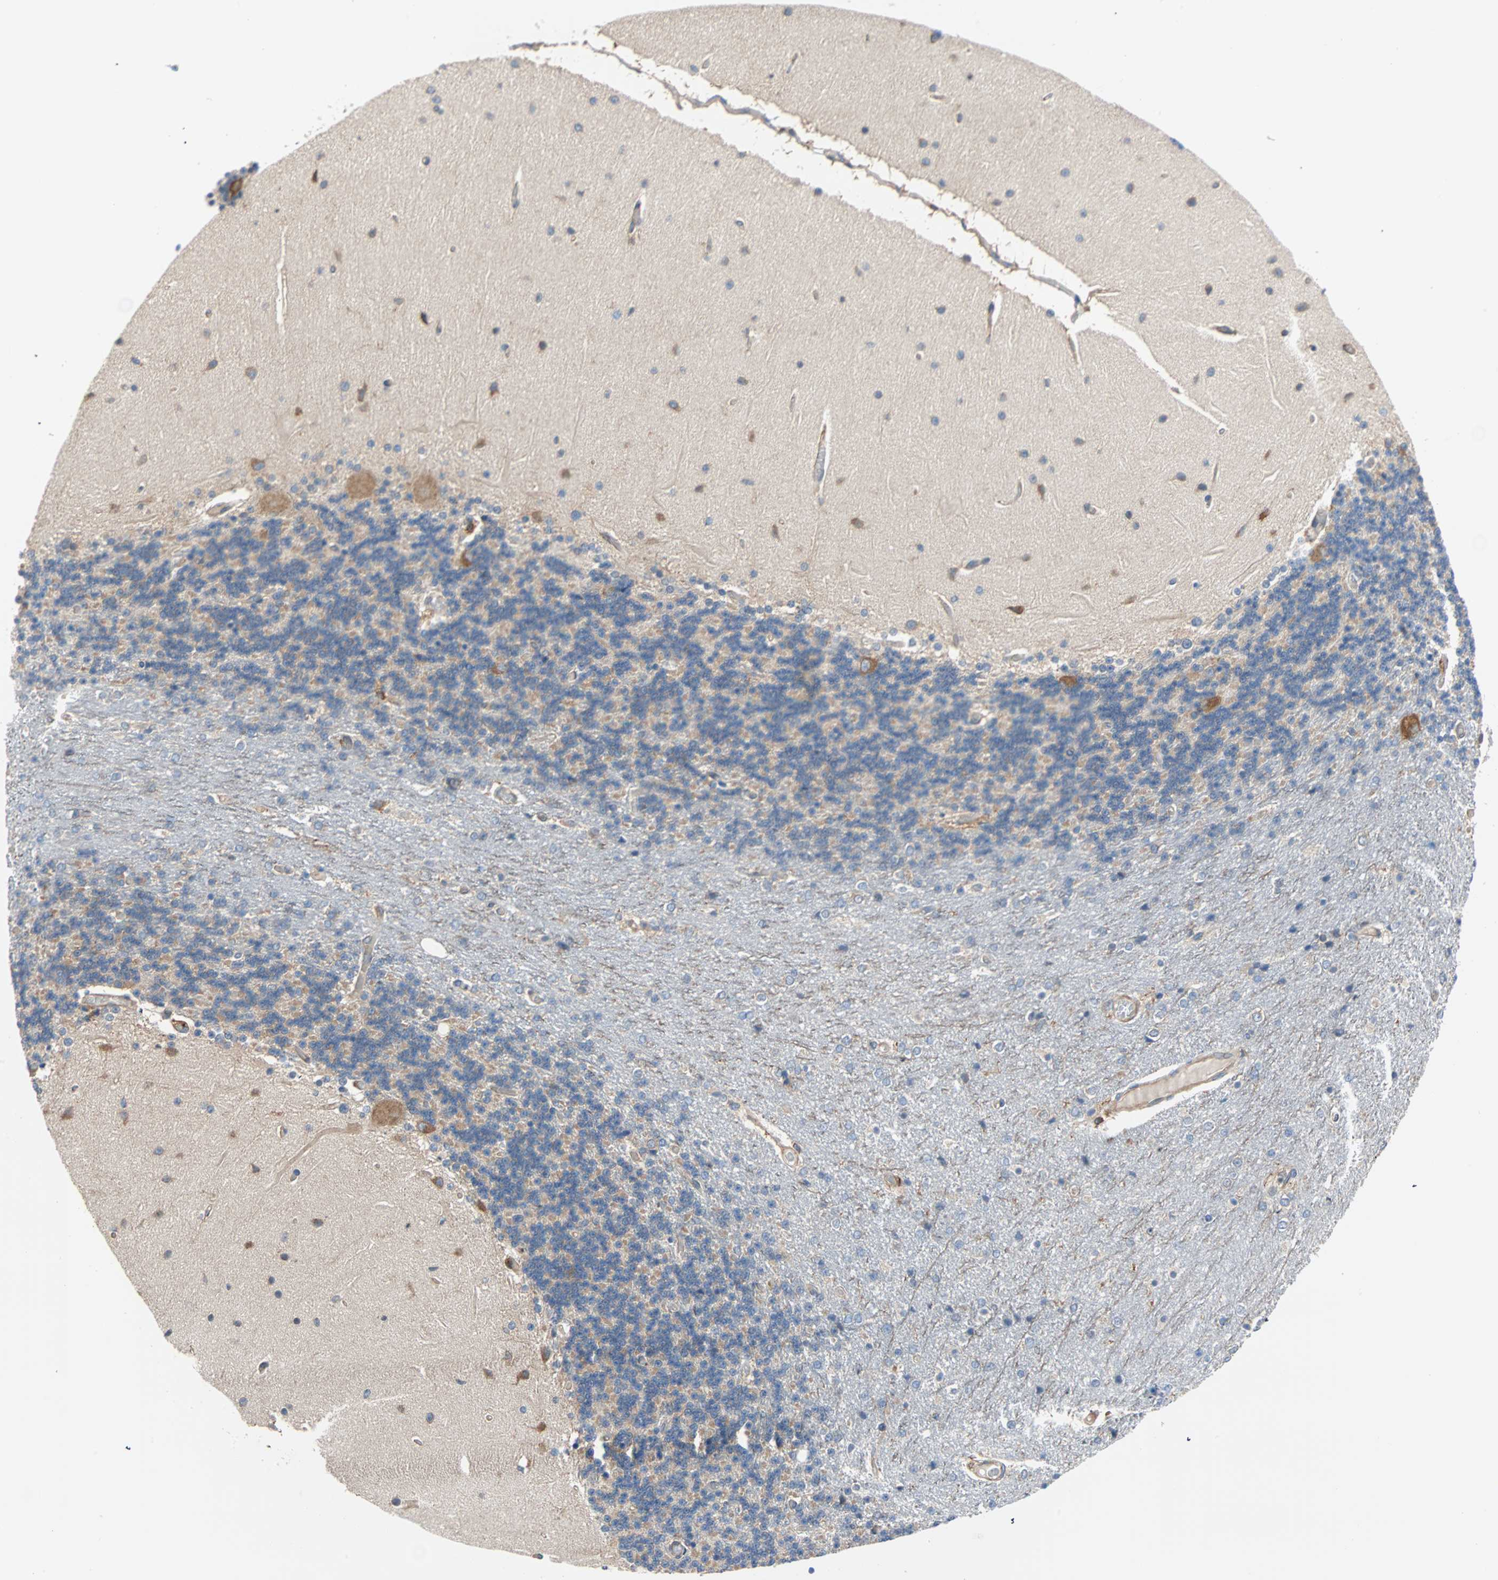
{"staining": {"intensity": "weak", "quantity": "25%-75%", "location": "cytoplasmic/membranous"}, "tissue": "cerebellum", "cell_type": "Cells in granular layer", "image_type": "normal", "snomed": [{"axis": "morphology", "description": "Normal tissue, NOS"}, {"axis": "topography", "description": "Cerebellum"}], "caption": "Protein expression analysis of benign cerebellum exhibits weak cytoplasmic/membranous staining in approximately 25%-75% of cells in granular layer. The protein of interest is shown in brown color, while the nuclei are stained blue.", "gene": "EEF2", "patient": {"sex": "female", "age": 54}}